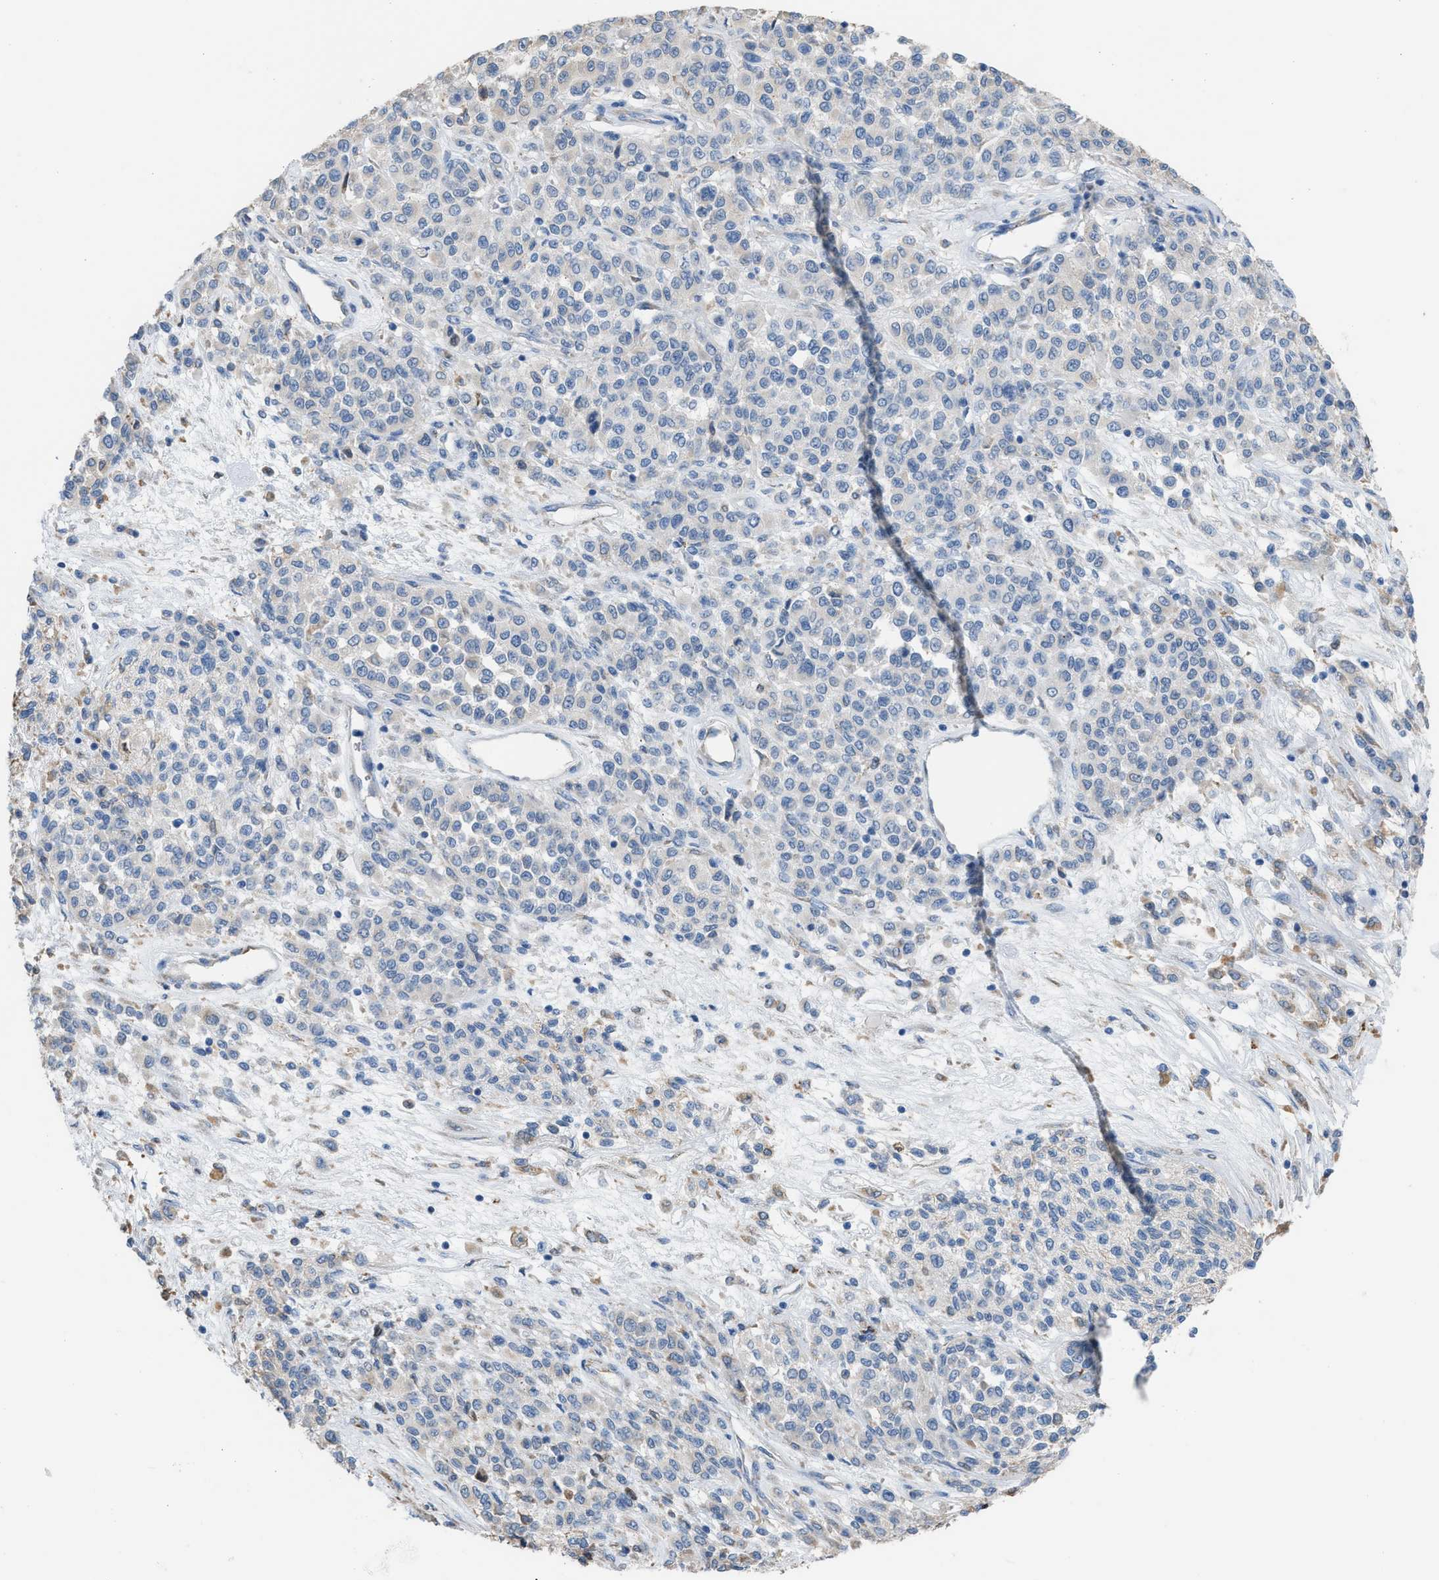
{"staining": {"intensity": "negative", "quantity": "none", "location": "none"}, "tissue": "melanoma", "cell_type": "Tumor cells", "image_type": "cancer", "snomed": [{"axis": "morphology", "description": "Malignant melanoma, Metastatic site"}, {"axis": "topography", "description": "Pancreas"}], "caption": "DAB immunohistochemical staining of malignant melanoma (metastatic site) displays no significant positivity in tumor cells.", "gene": "CA3", "patient": {"sex": "female", "age": 30}}